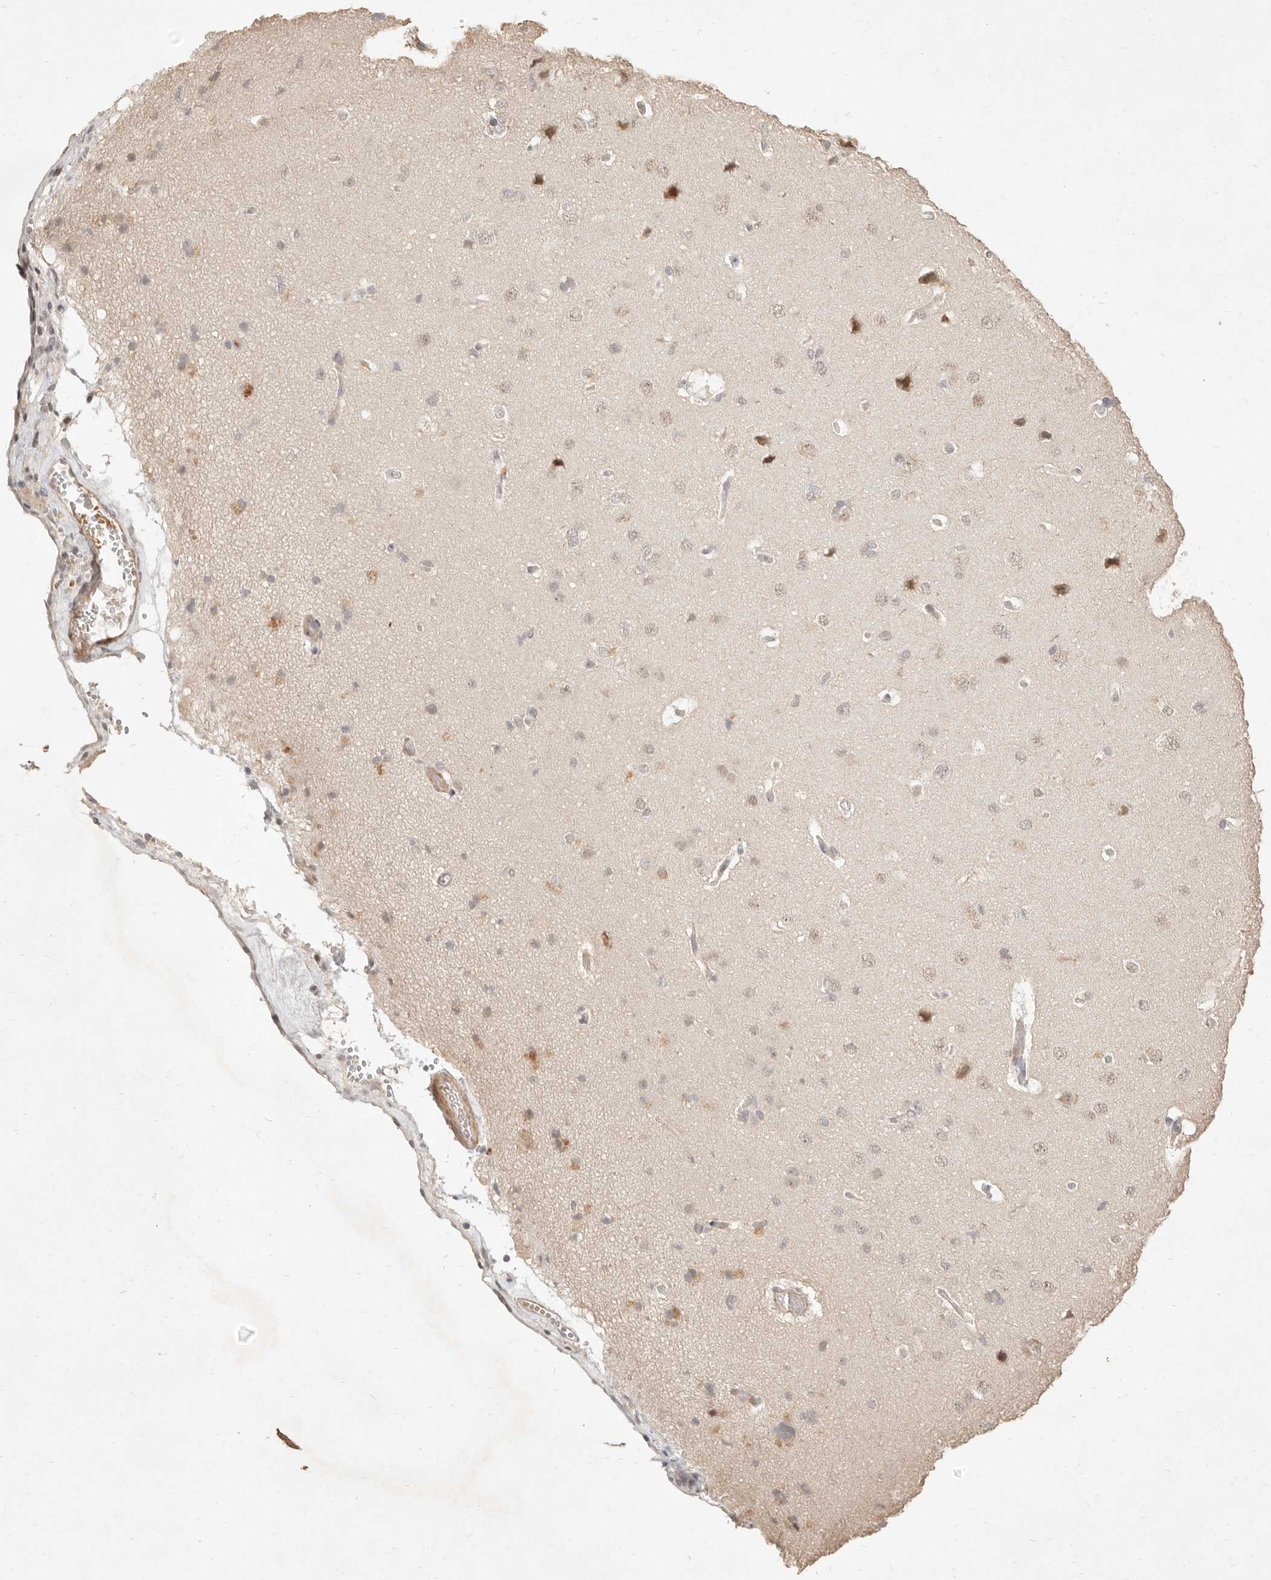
{"staining": {"intensity": "weak", "quantity": ">75%", "location": "cytoplasmic/membranous"}, "tissue": "cerebral cortex", "cell_type": "Endothelial cells", "image_type": "normal", "snomed": [{"axis": "morphology", "description": "Normal tissue, NOS"}, {"axis": "topography", "description": "Cerebral cortex"}], "caption": "Protein staining of normal cerebral cortex reveals weak cytoplasmic/membranous staining in about >75% of endothelial cells. (DAB (3,3'-diaminobenzidine) IHC with brightfield microscopy, high magnification).", "gene": "MEP1A", "patient": {"sex": "male", "age": 62}}